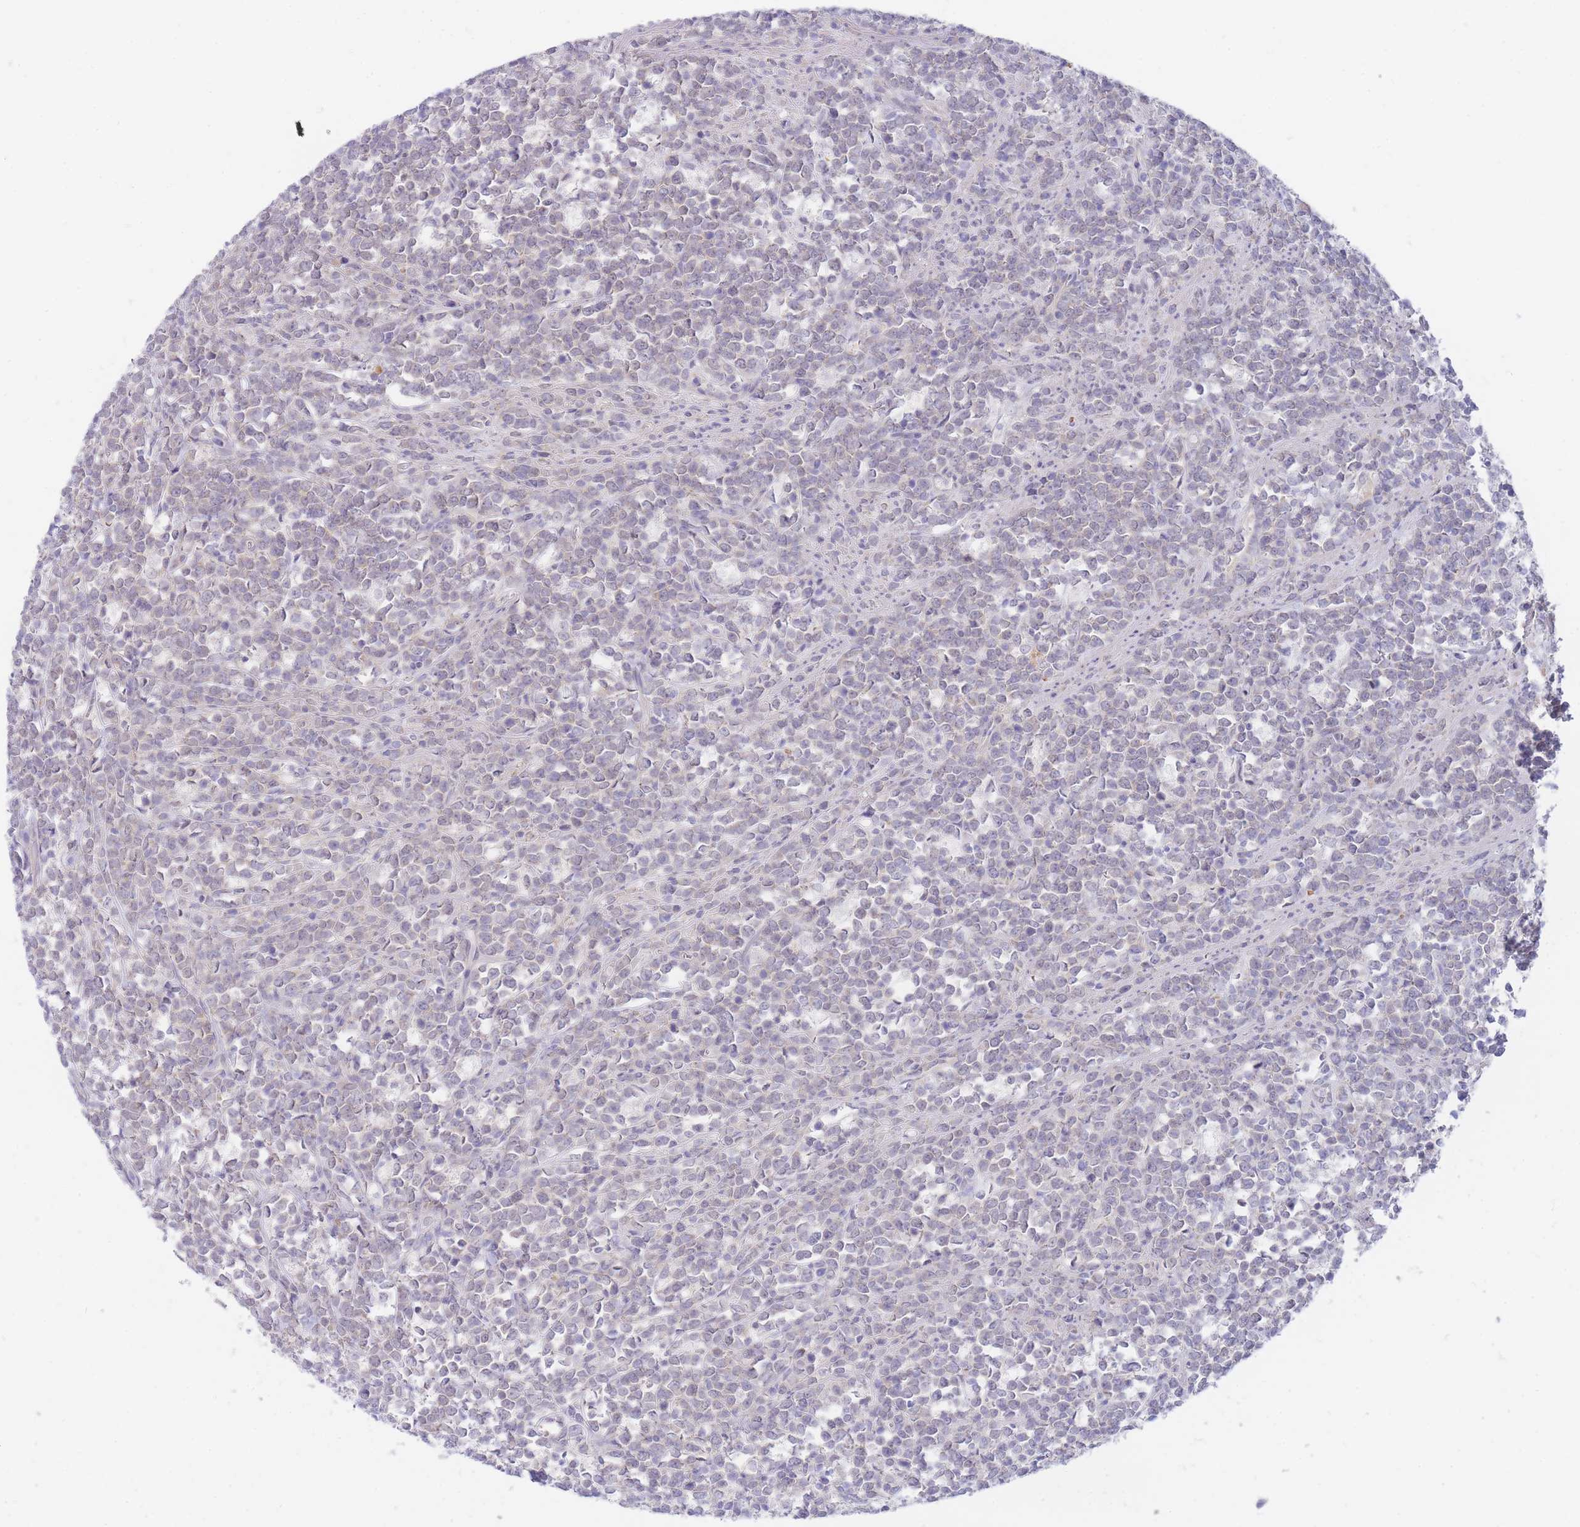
{"staining": {"intensity": "negative", "quantity": "none", "location": "none"}, "tissue": "lymphoma", "cell_type": "Tumor cells", "image_type": "cancer", "snomed": [{"axis": "morphology", "description": "Malignant lymphoma, non-Hodgkin's type, High grade"}, {"axis": "topography", "description": "Small intestine"}, {"axis": "topography", "description": "Colon"}], "caption": "IHC photomicrograph of neoplastic tissue: malignant lymphoma, non-Hodgkin's type (high-grade) stained with DAB (3,3'-diaminobenzidine) displays no significant protein staining in tumor cells.", "gene": "SUGT1", "patient": {"sex": "male", "age": 8}}